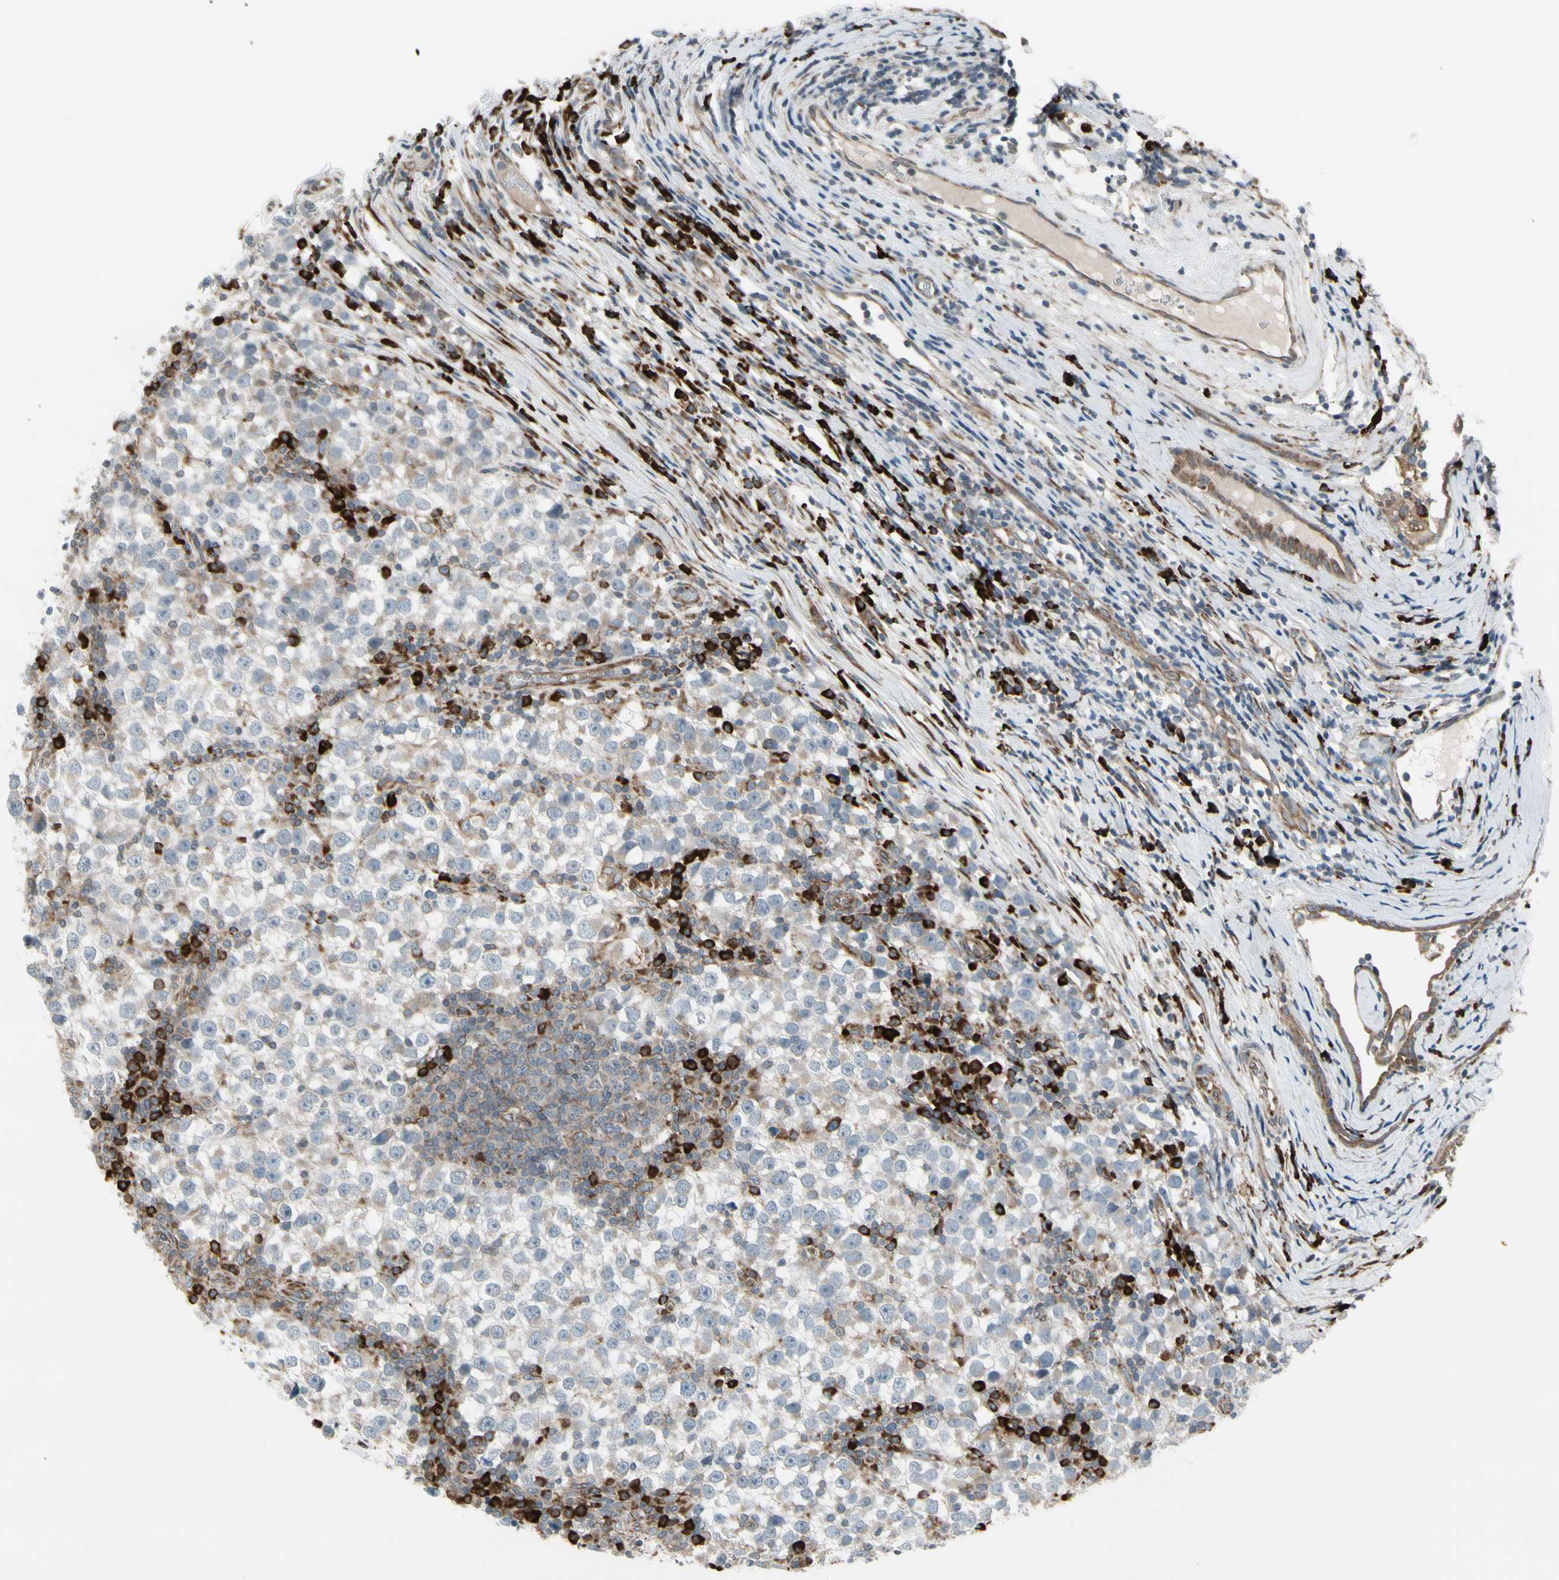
{"staining": {"intensity": "weak", "quantity": "25%-75%", "location": "cytoplasmic/membranous"}, "tissue": "testis cancer", "cell_type": "Tumor cells", "image_type": "cancer", "snomed": [{"axis": "morphology", "description": "Seminoma, NOS"}, {"axis": "topography", "description": "Testis"}], "caption": "A high-resolution histopathology image shows immunohistochemistry staining of testis seminoma, which exhibits weak cytoplasmic/membranous expression in approximately 25%-75% of tumor cells.", "gene": "FNDC3A", "patient": {"sex": "male", "age": 65}}